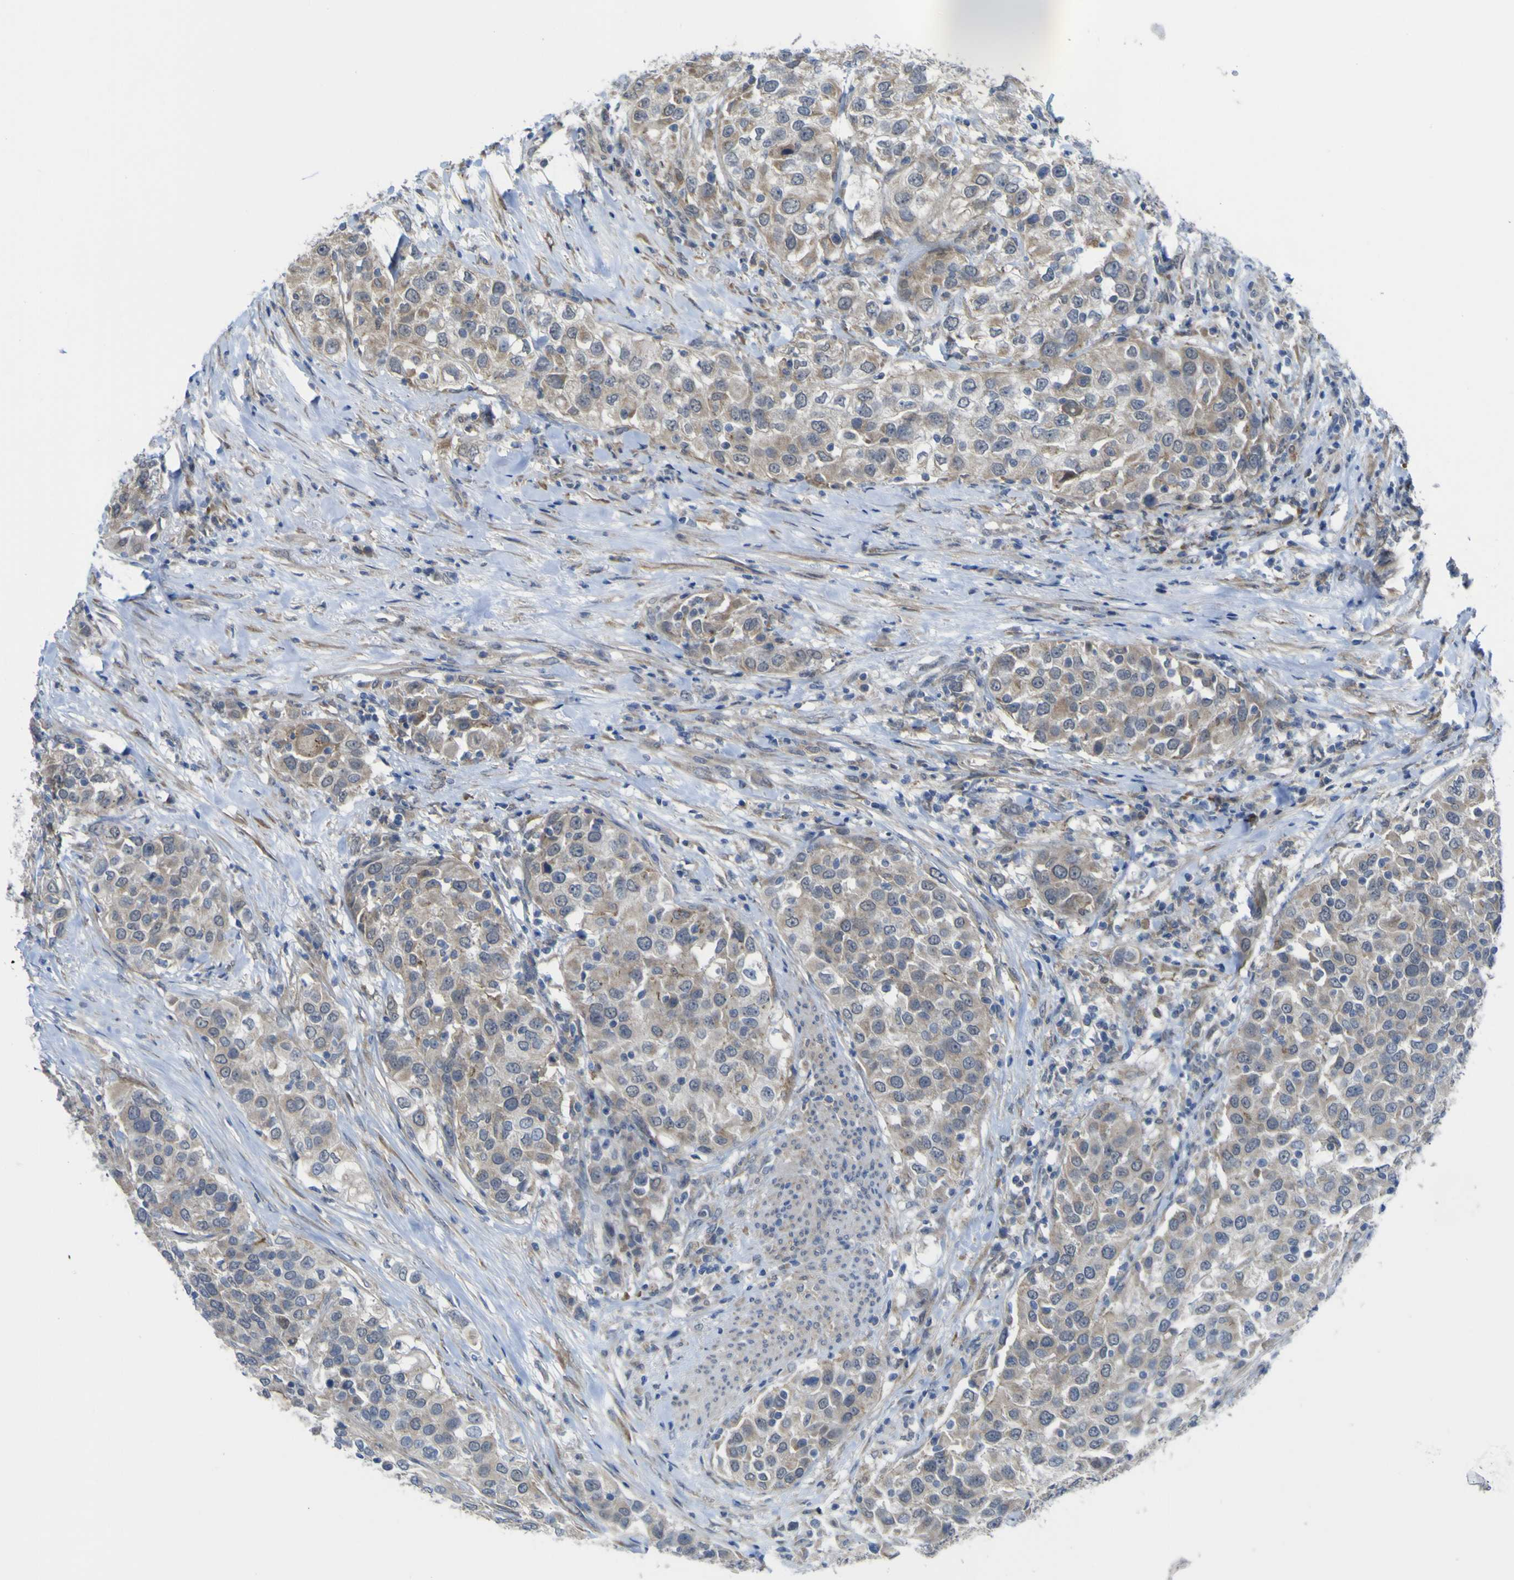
{"staining": {"intensity": "negative", "quantity": "none", "location": "none"}, "tissue": "urothelial cancer", "cell_type": "Tumor cells", "image_type": "cancer", "snomed": [{"axis": "morphology", "description": "Urothelial carcinoma, High grade"}, {"axis": "topography", "description": "Urinary bladder"}], "caption": "DAB immunohistochemical staining of urothelial carcinoma (high-grade) displays no significant staining in tumor cells.", "gene": "TNFRSF11A", "patient": {"sex": "female", "age": 80}}